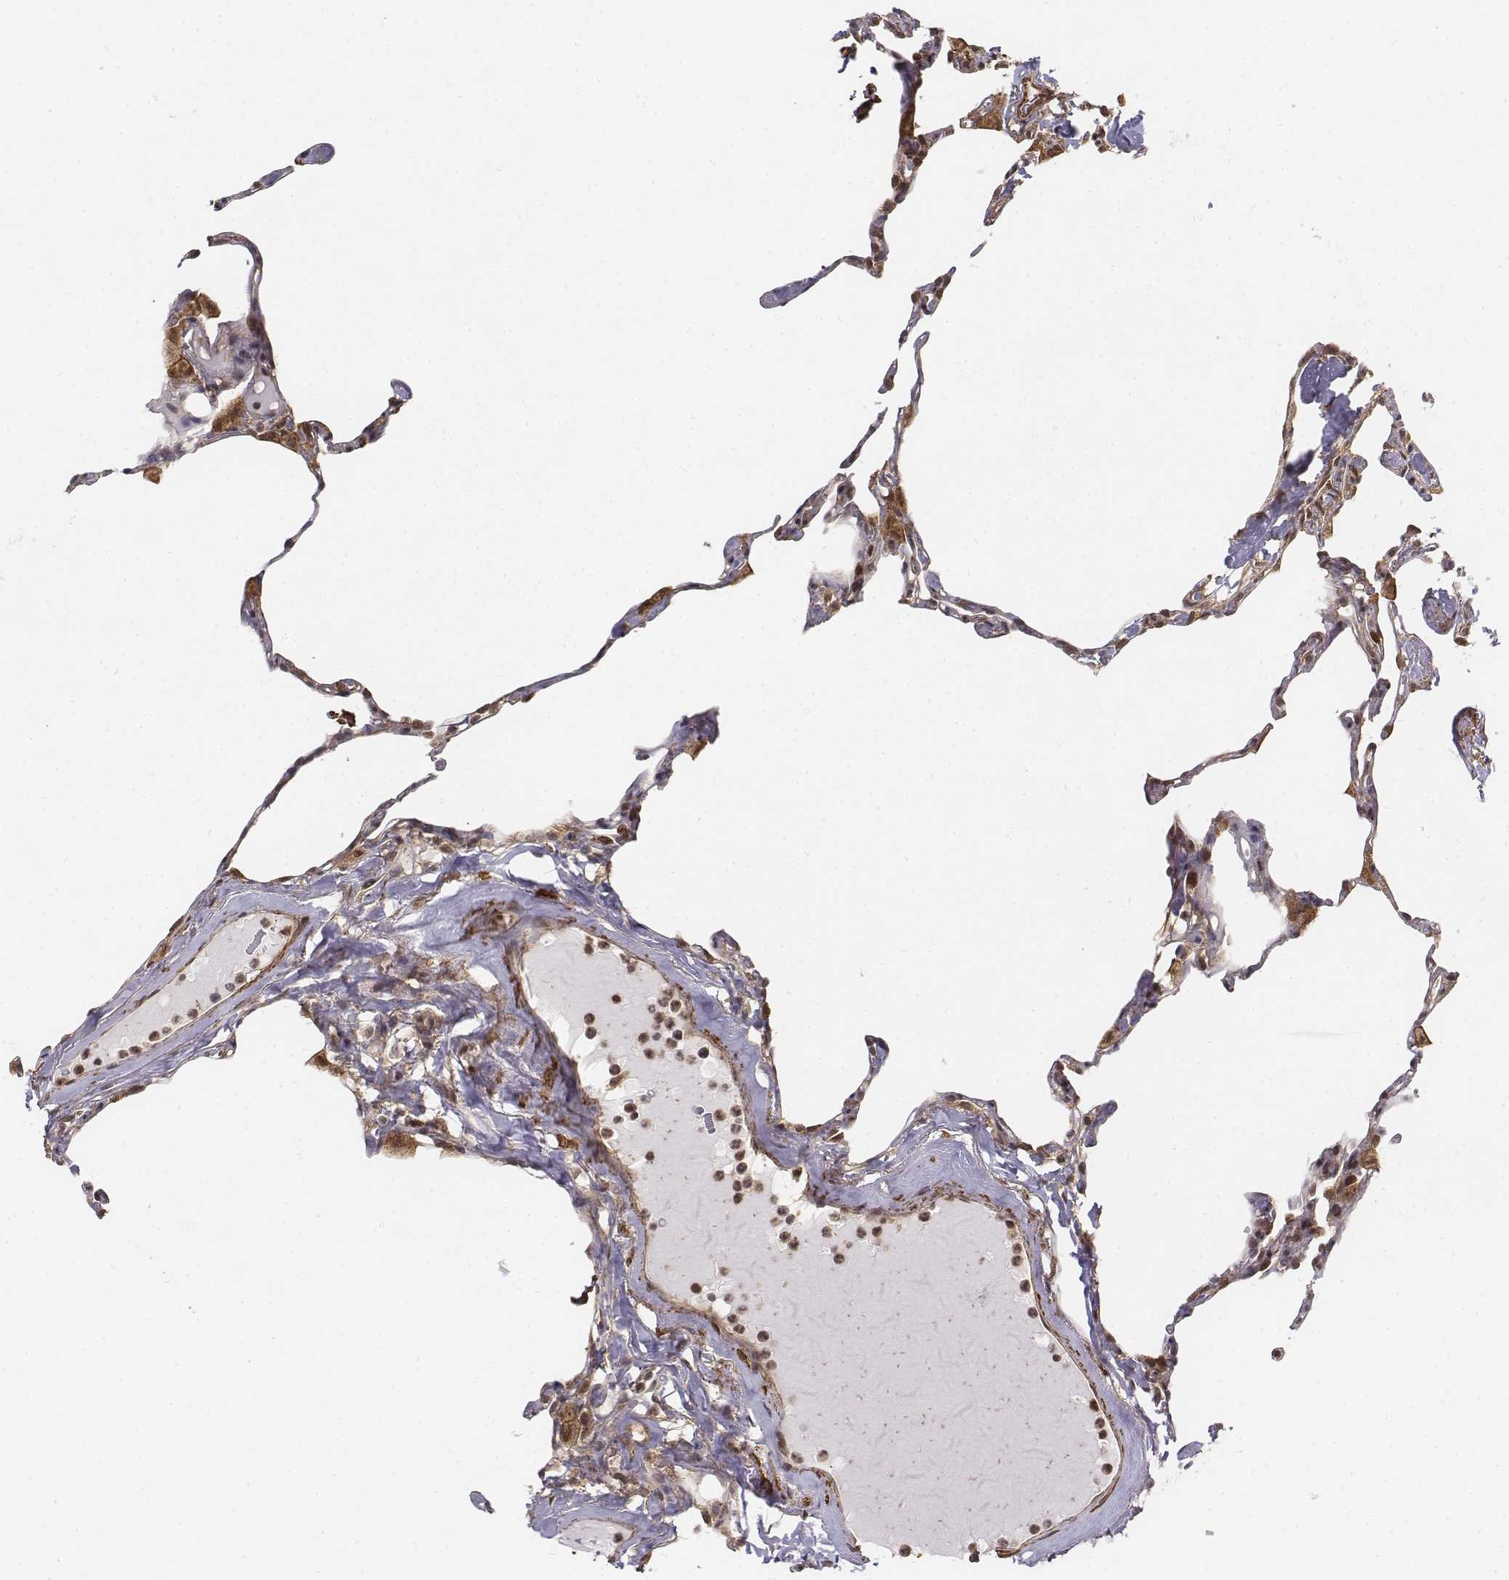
{"staining": {"intensity": "moderate", "quantity": "25%-75%", "location": "cytoplasmic/membranous"}, "tissue": "lung", "cell_type": "Alveolar cells", "image_type": "normal", "snomed": [{"axis": "morphology", "description": "Normal tissue, NOS"}, {"axis": "topography", "description": "Lung"}], "caption": "A brown stain highlights moderate cytoplasmic/membranous expression of a protein in alveolar cells of benign lung. Ihc stains the protein of interest in brown and the nuclei are stained blue.", "gene": "ZFYVE19", "patient": {"sex": "male", "age": 65}}